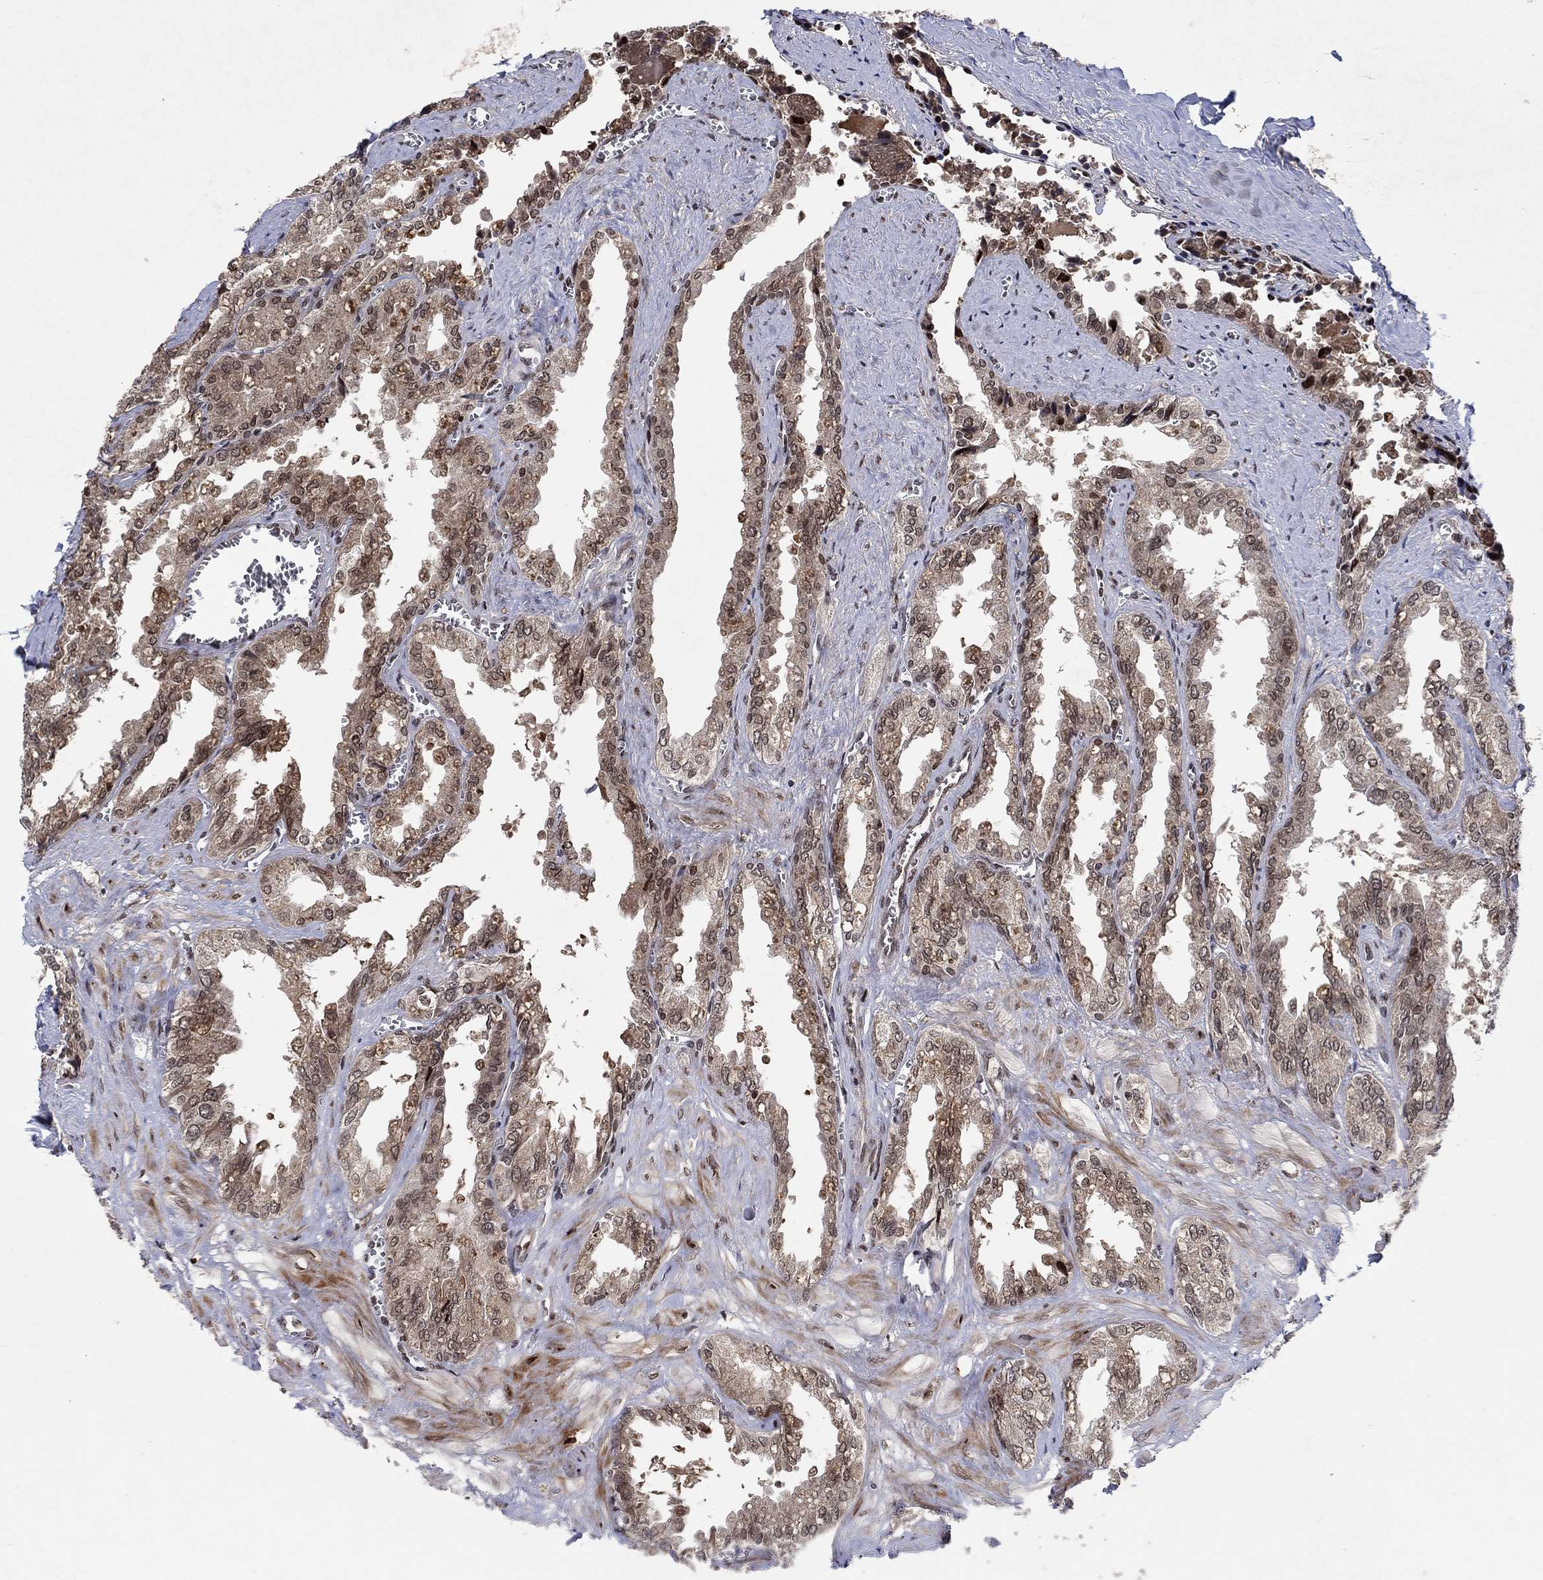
{"staining": {"intensity": "moderate", "quantity": "<25%", "location": "cytoplasmic/membranous,nuclear"}, "tissue": "seminal vesicle", "cell_type": "Glandular cells", "image_type": "normal", "snomed": [{"axis": "morphology", "description": "Normal tissue, NOS"}, {"axis": "topography", "description": "Seminal veicle"}], "caption": "Glandular cells reveal low levels of moderate cytoplasmic/membranous,nuclear expression in about <25% of cells in benign seminal vesicle.", "gene": "PRICKLE4", "patient": {"sex": "male", "age": 67}}